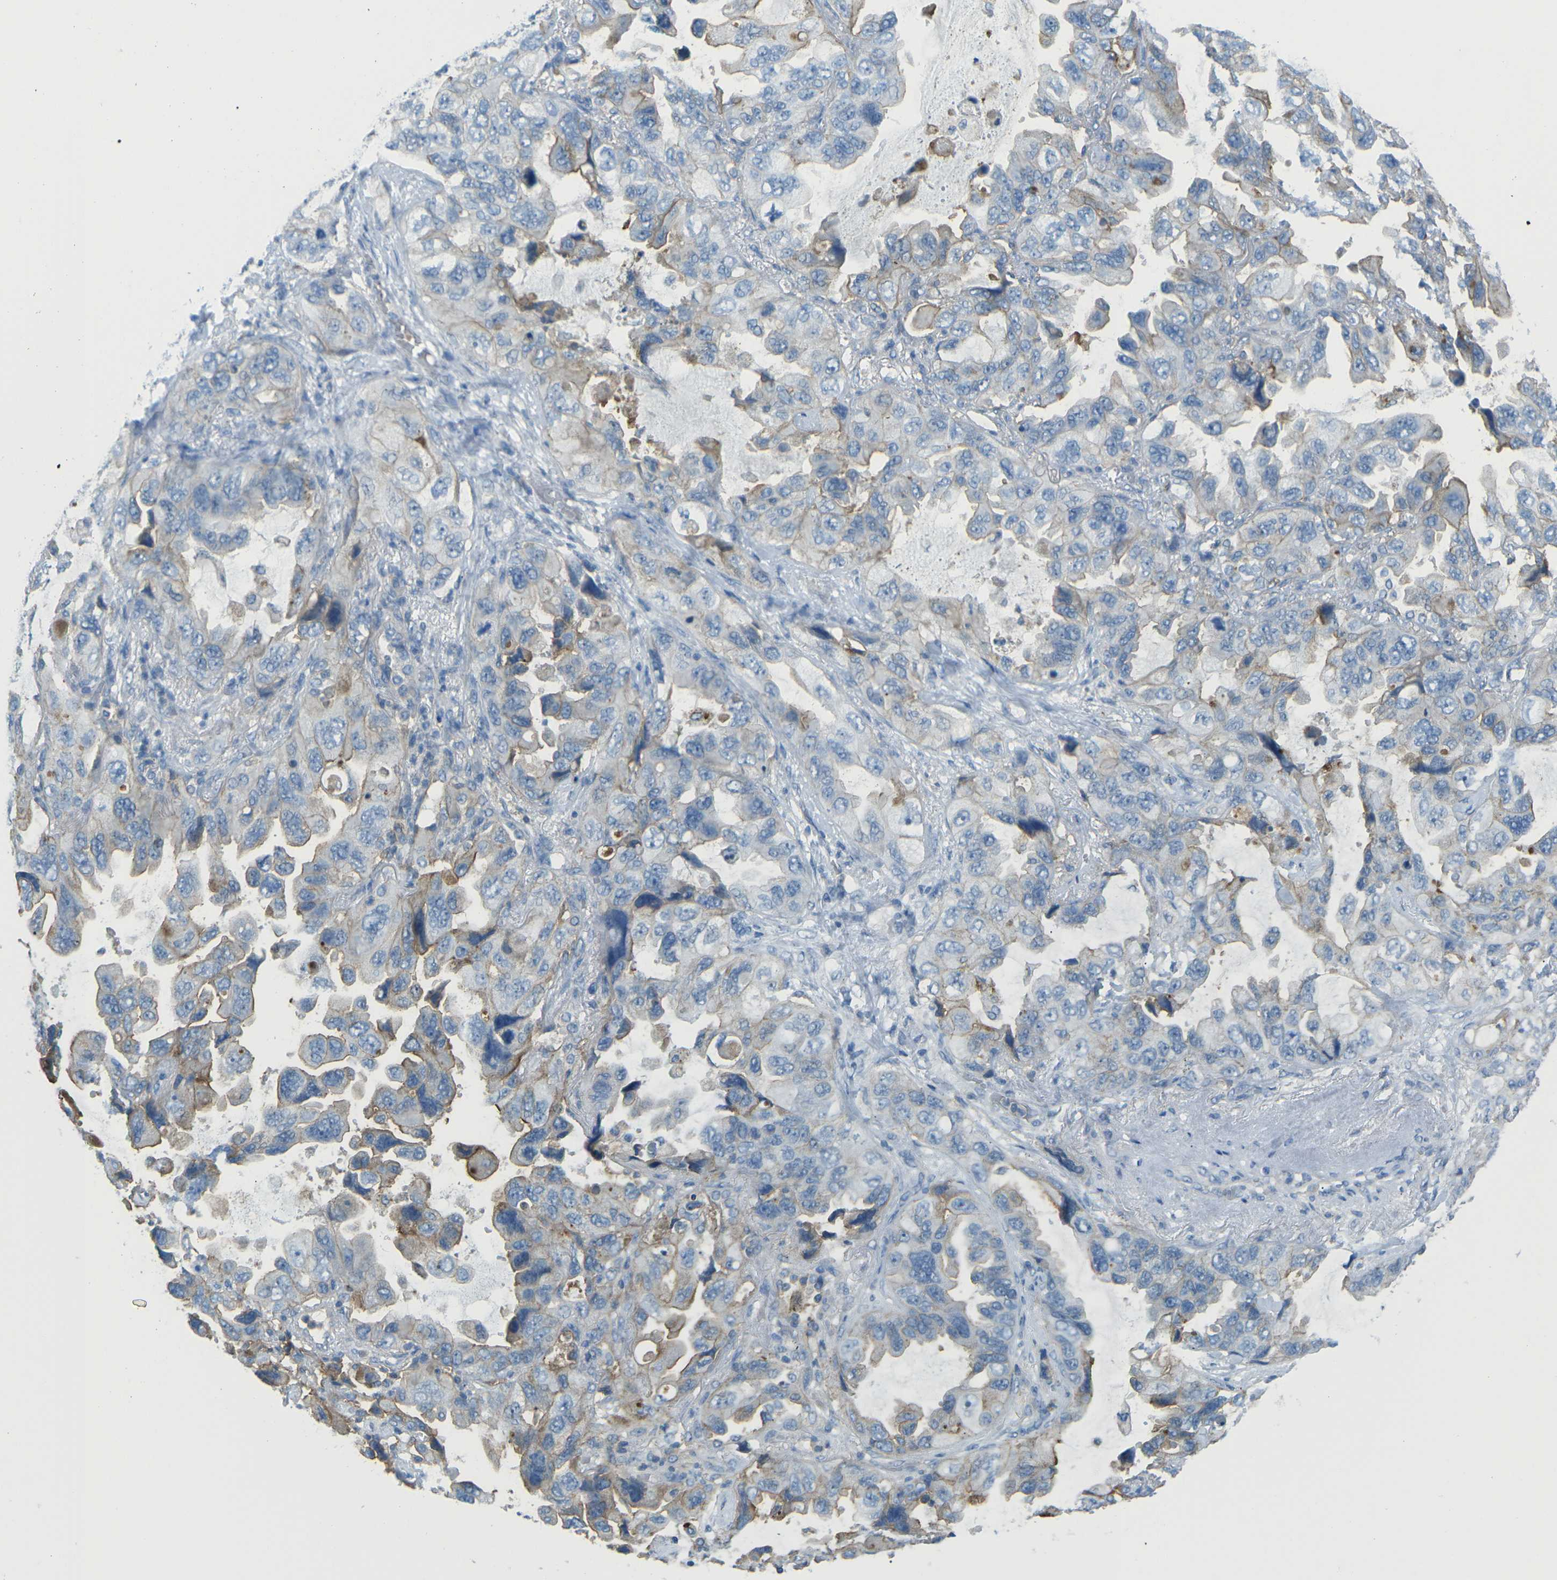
{"staining": {"intensity": "moderate", "quantity": "<25%", "location": "cytoplasmic/membranous"}, "tissue": "lung cancer", "cell_type": "Tumor cells", "image_type": "cancer", "snomed": [{"axis": "morphology", "description": "Squamous cell carcinoma, NOS"}, {"axis": "topography", "description": "Lung"}], "caption": "Lung squamous cell carcinoma was stained to show a protein in brown. There is low levels of moderate cytoplasmic/membranous staining in about <25% of tumor cells.", "gene": "CD47", "patient": {"sex": "female", "age": 73}}